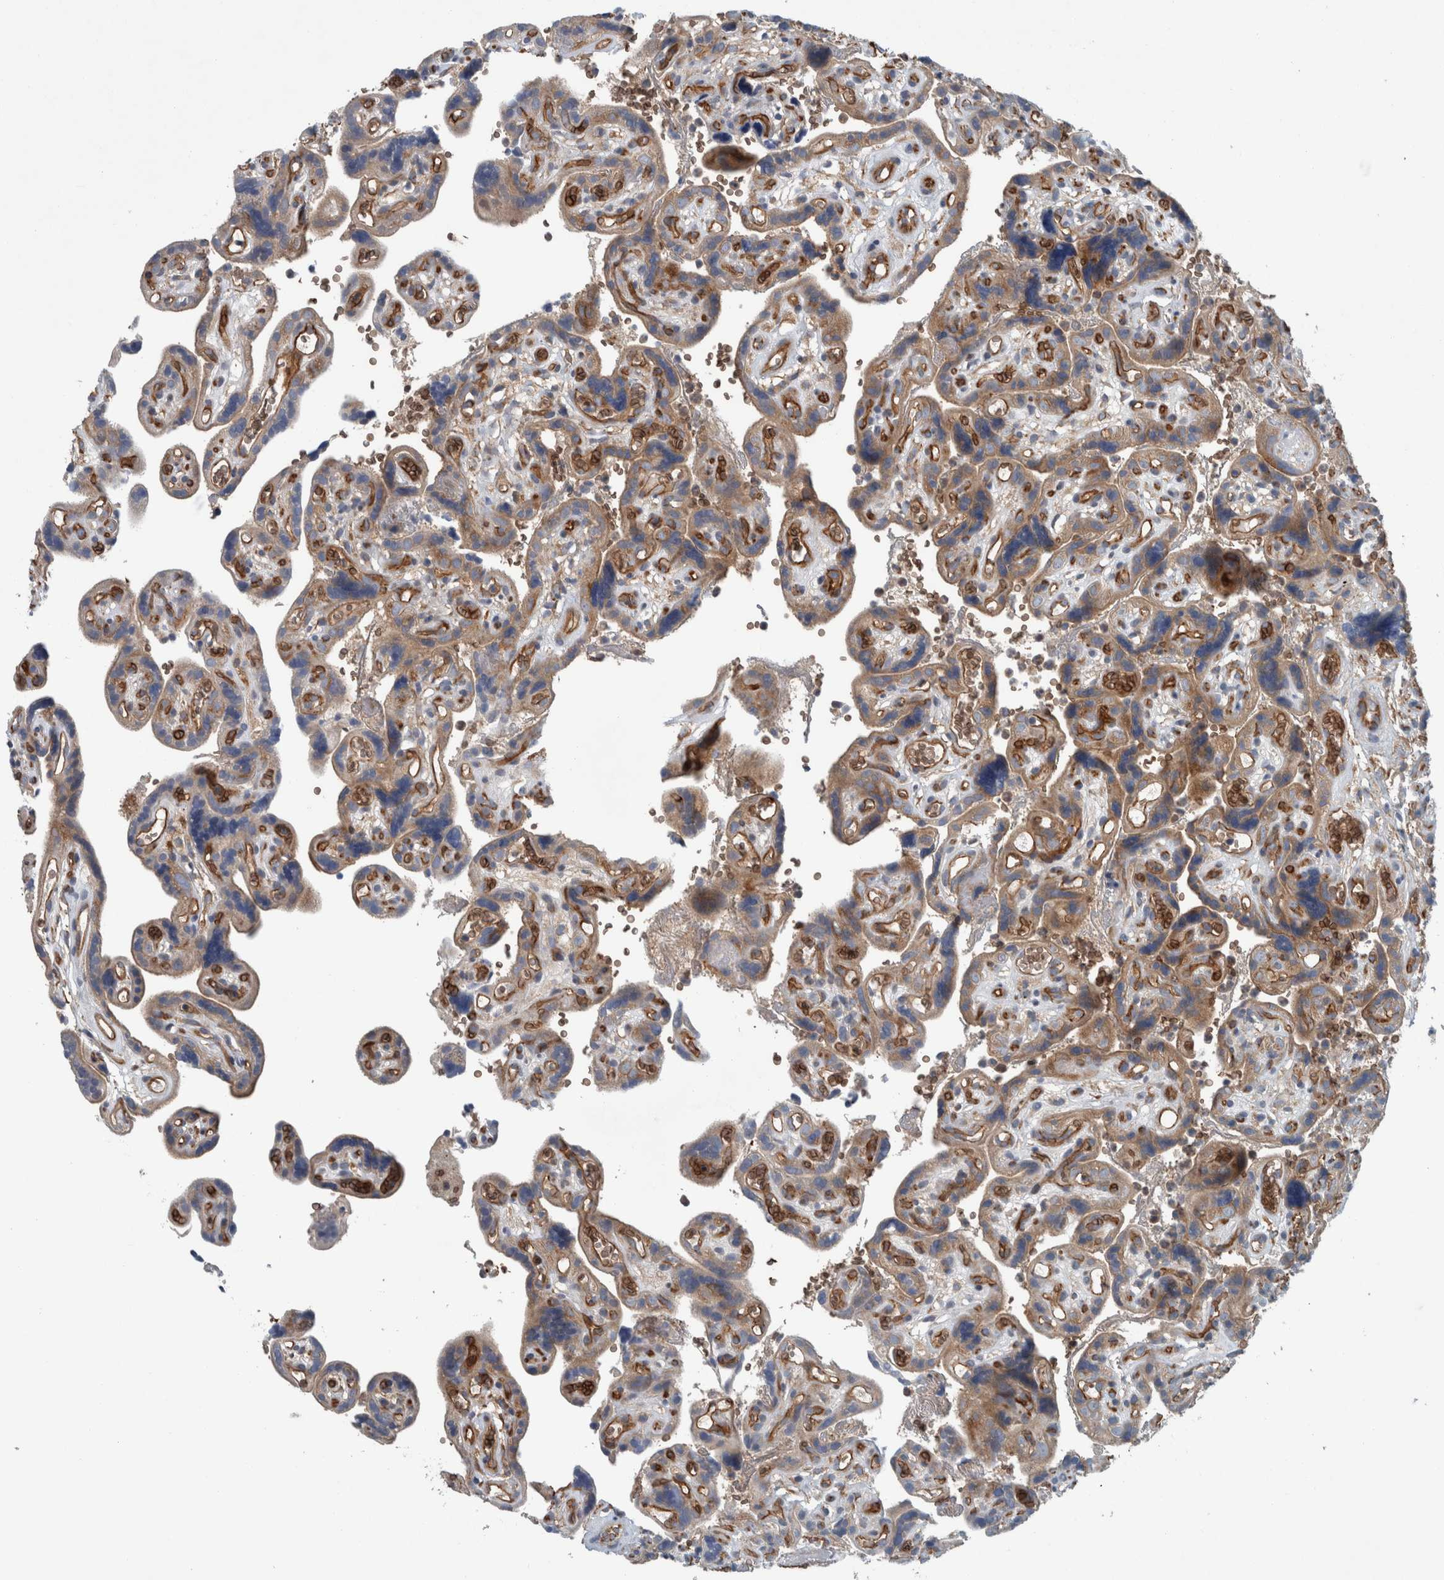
{"staining": {"intensity": "strong", "quantity": ">75%", "location": "cytoplasmic/membranous"}, "tissue": "placenta", "cell_type": "Decidual cells", "image_type": "normal", "snomed": [{"axis": "morphology", "description": "Normal tissue, NOS"}, {"axis": "topography", "description": "Placenta"}], "caption": "The image shows a brown stain indicating the presence of a protein in the cytoplasmic/membranous of decidual cells in placenta. Using DAB (brown) and hematoxylin (blue) stains, captured at high magnification using brightfield microscopy.", "gene": "GLT8D2", "patient": {"sex": "female", "age": 30}}